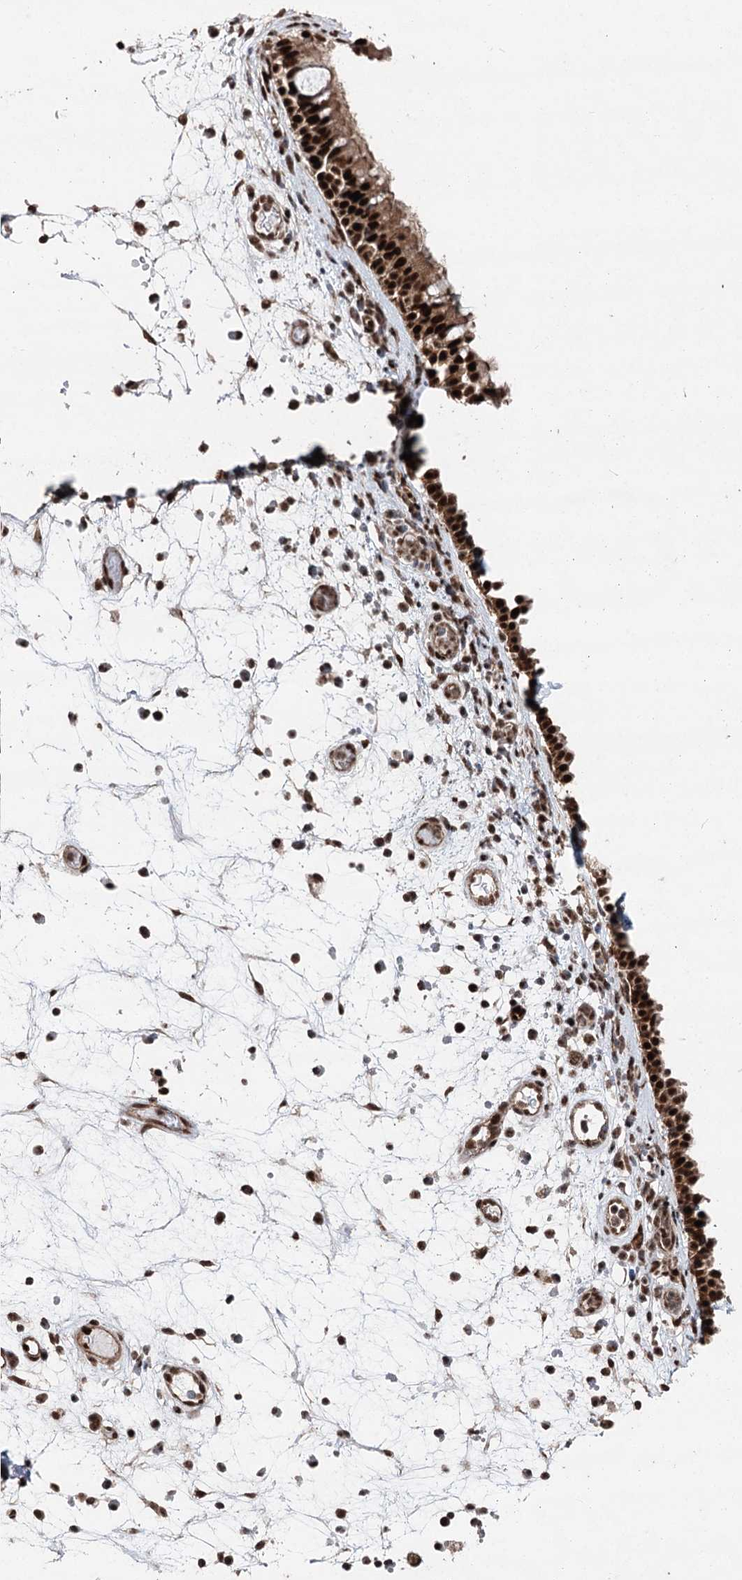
{"staining": {"intensity": "strong", "quantity": ">75%", "location": "cytoplasmic/membranous,nuclear"}, "tissue": "nasopharynx", "cell_type": "Respiratory epithelial cells", "image_type": "normal", "snomed": [{"axis": "morphology", "description": "Normal tissue, NOS"}, {"axis": "morphology", "description": "Inflammation, NOS"}, {"axis": "morphology", "description": "Malignant melanoma, Metastatic site"}, {"axis": "topography", "description": "Nasopharynx"}], "caption": "This is a histology image of immunohistochemistry staining of normal nasopharynx, which shows strong positivity in the cytoplasmic/membranous,nuclear of respiratory epithelial cells.", "gene": "PDCD4", "patient": {"sex": "male", "age": 70}}